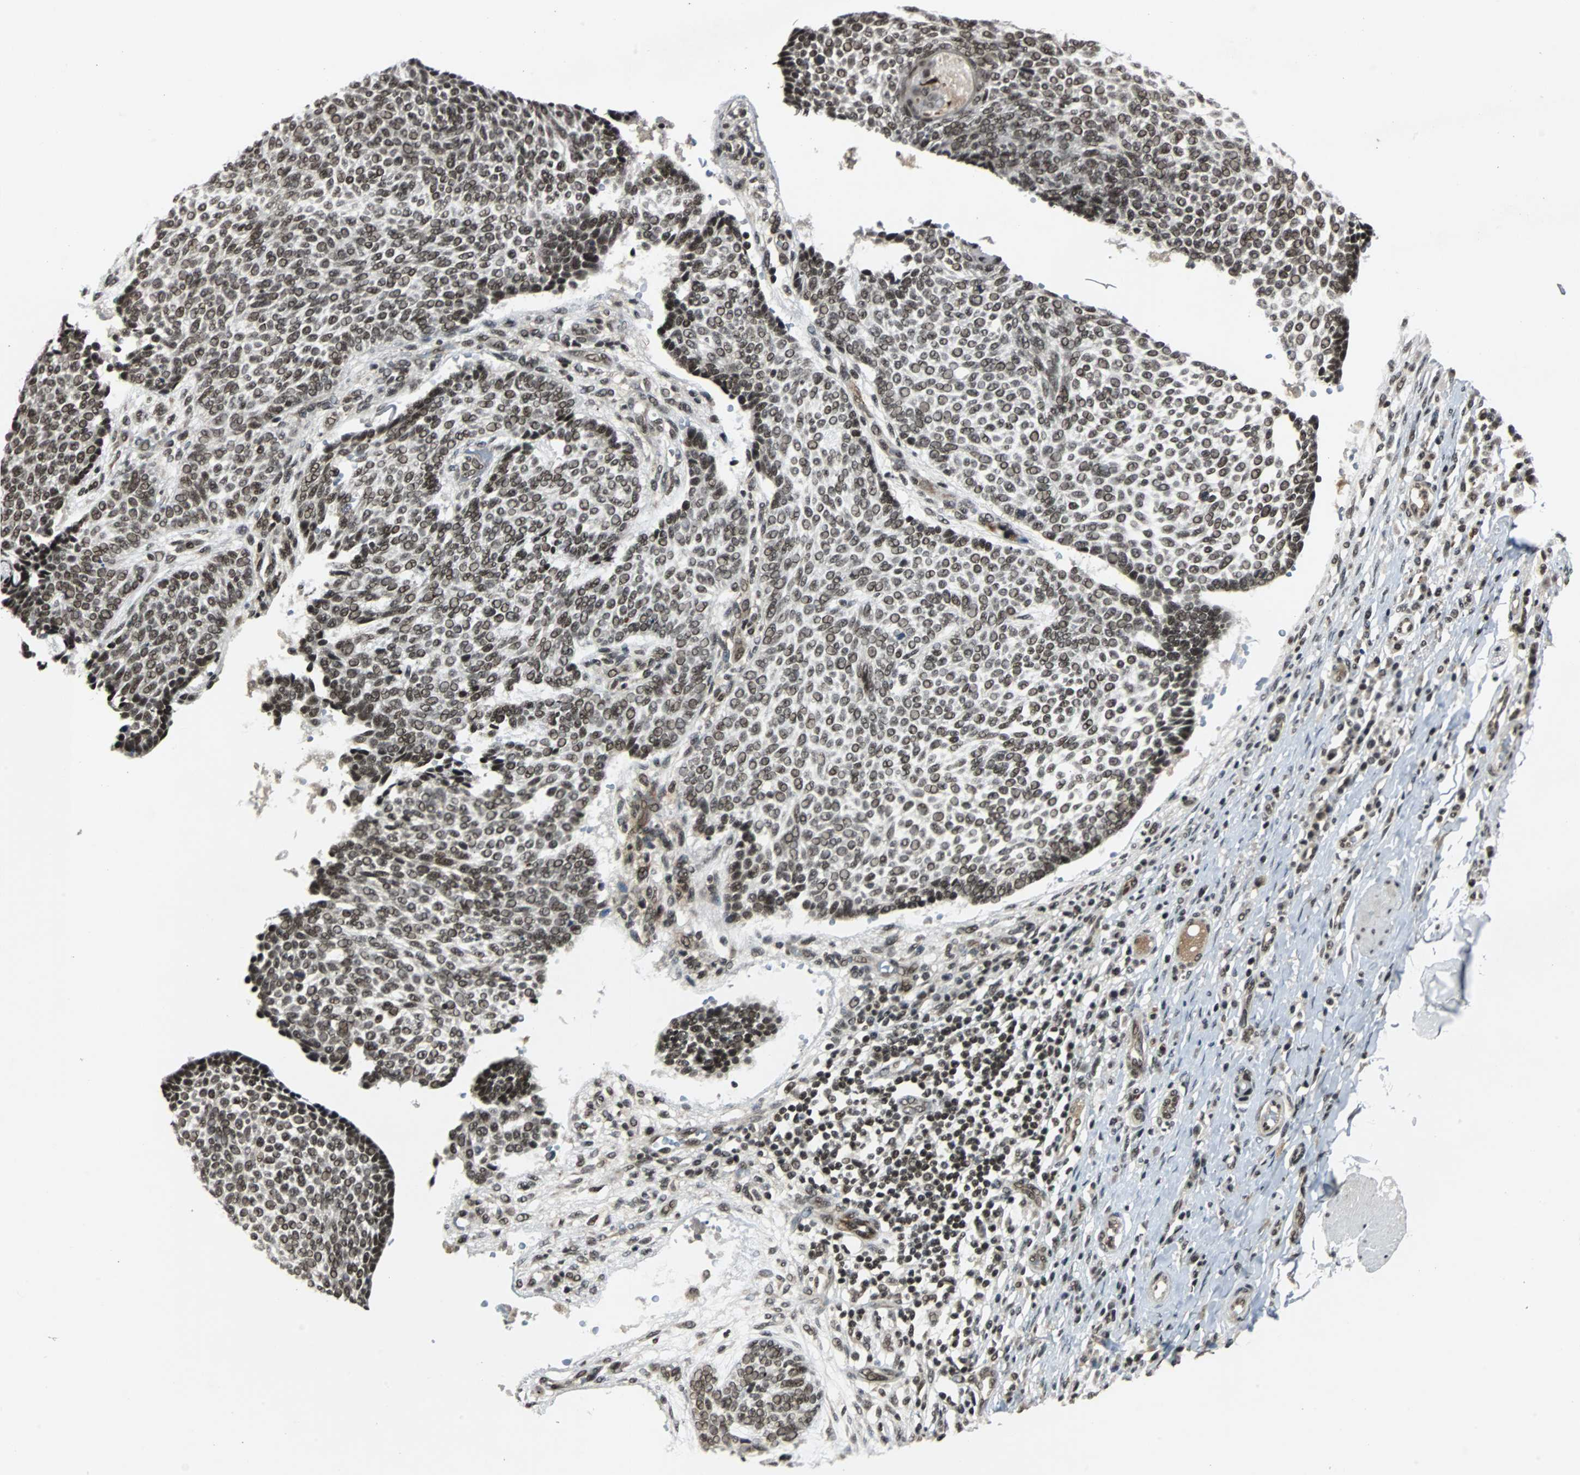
{"staining": {"intensity": "moderate", "quantity": ">75%", "location": "nuclear"}, "tissue": "skin cancer", "cell_type": "Tumor cells", "image_type": "cancer", "snomed": [{"axis": "morphology", "description": "Normal tissue, NOS"}, {"axis": "morphology", "description": "Basal cell carcinoma"}, {"axis": "topography", "description": "Skin"}], "caption": "This is an image of immunohistochemistry staining of skin cancer (basal cell carcinoma), which shows moderate staining in the nuclear of tumor cells.", "gene": "TAF5", "patient": {"sex": "male", "age": 87}}